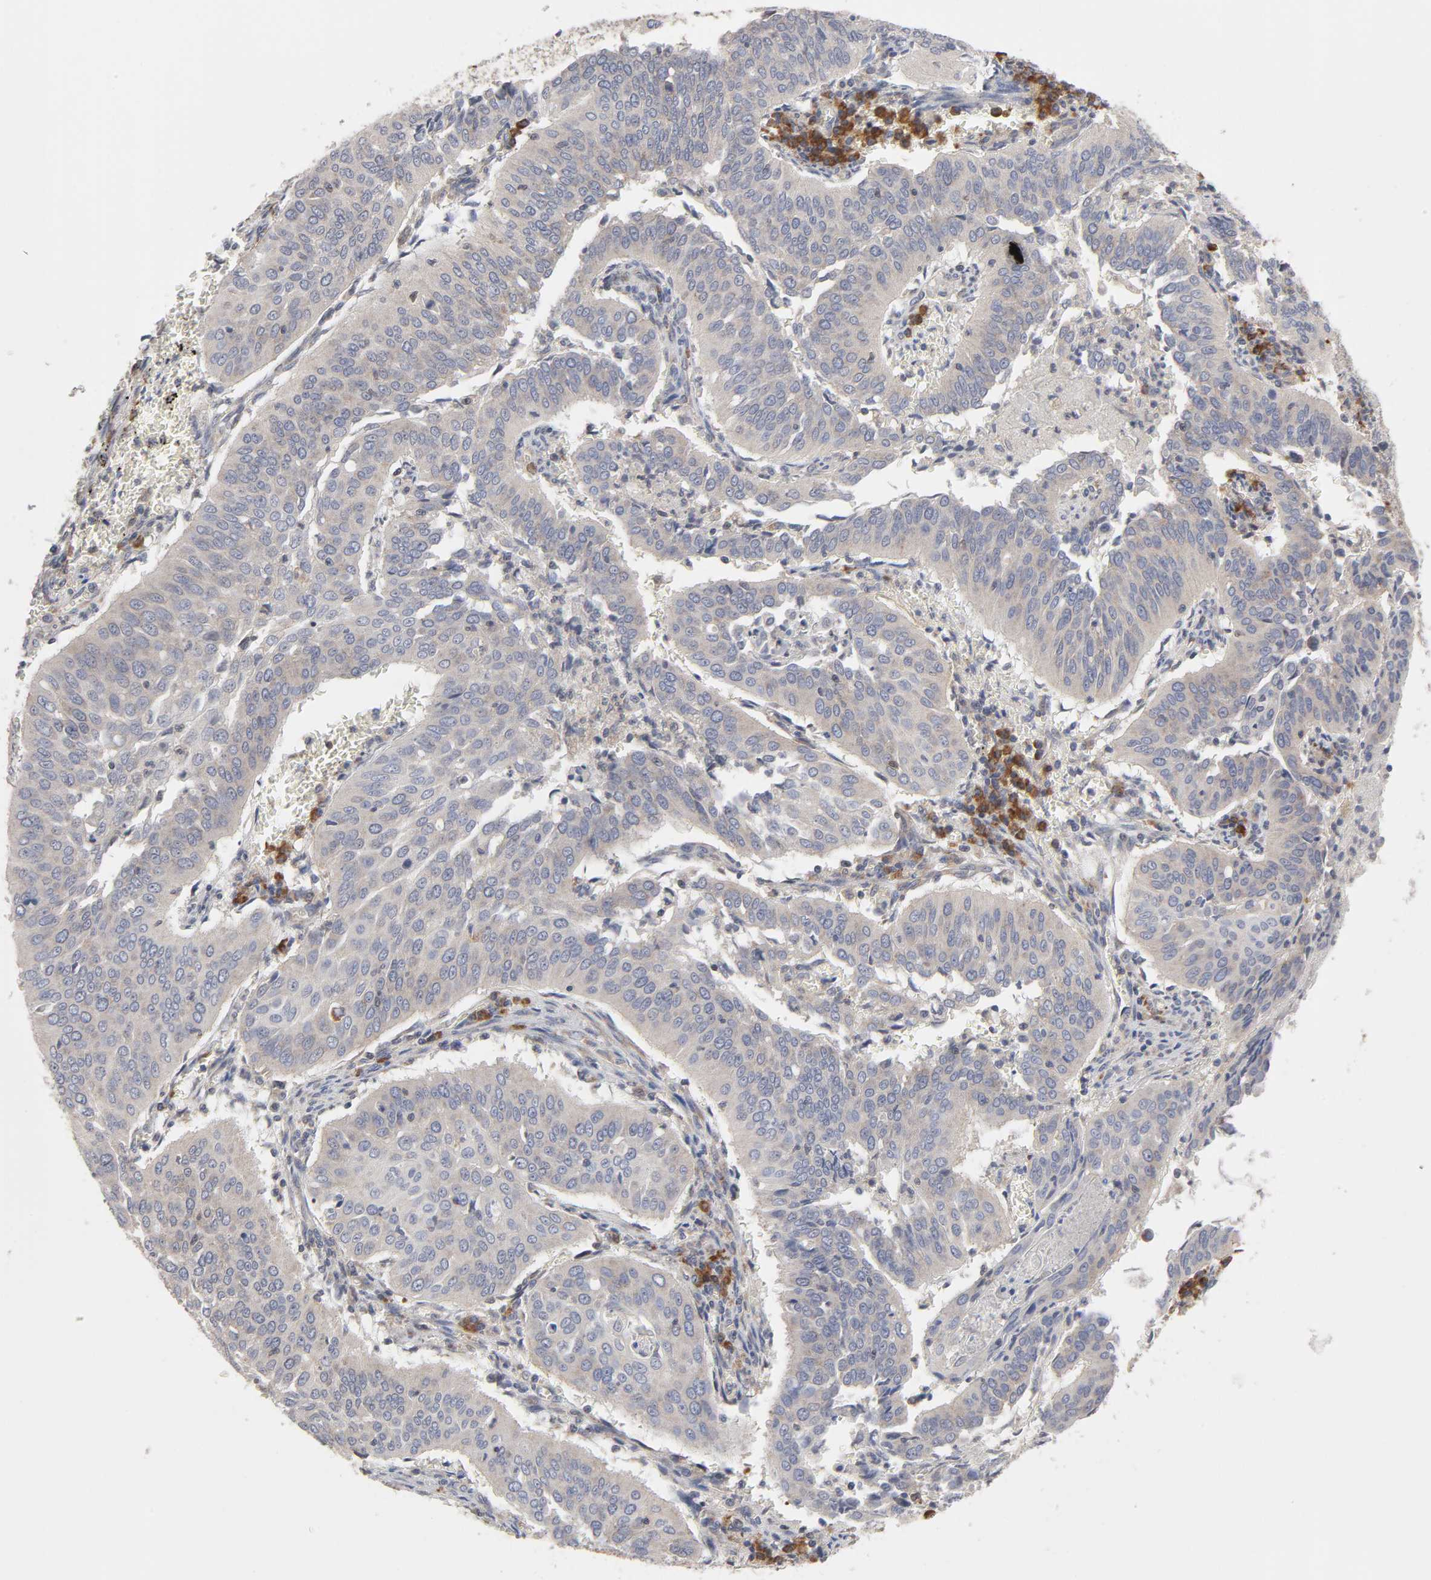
{"staining": {"intensity": "weak", "quantity": ">75%", "location": "cytoplasmic/membranous"}, "tissue": "cervical cancer", "cell_type": "Tumor cells", "image_type": "cancer", "snomed": [{"axis": "morphology", "description": "Squamous cell carcinoma, NOS"}, {"axis": "topography", "description": "Cervix"}], "caption": "This photomicrograph demonstrates IHC staining of human squamous cell carcinoma (cervical), with low weak cytoplasmic/membranous expression in about >75% of tumor cells.", "gene": "IL4R", "patient": {"sex": "female", "age": 39}}